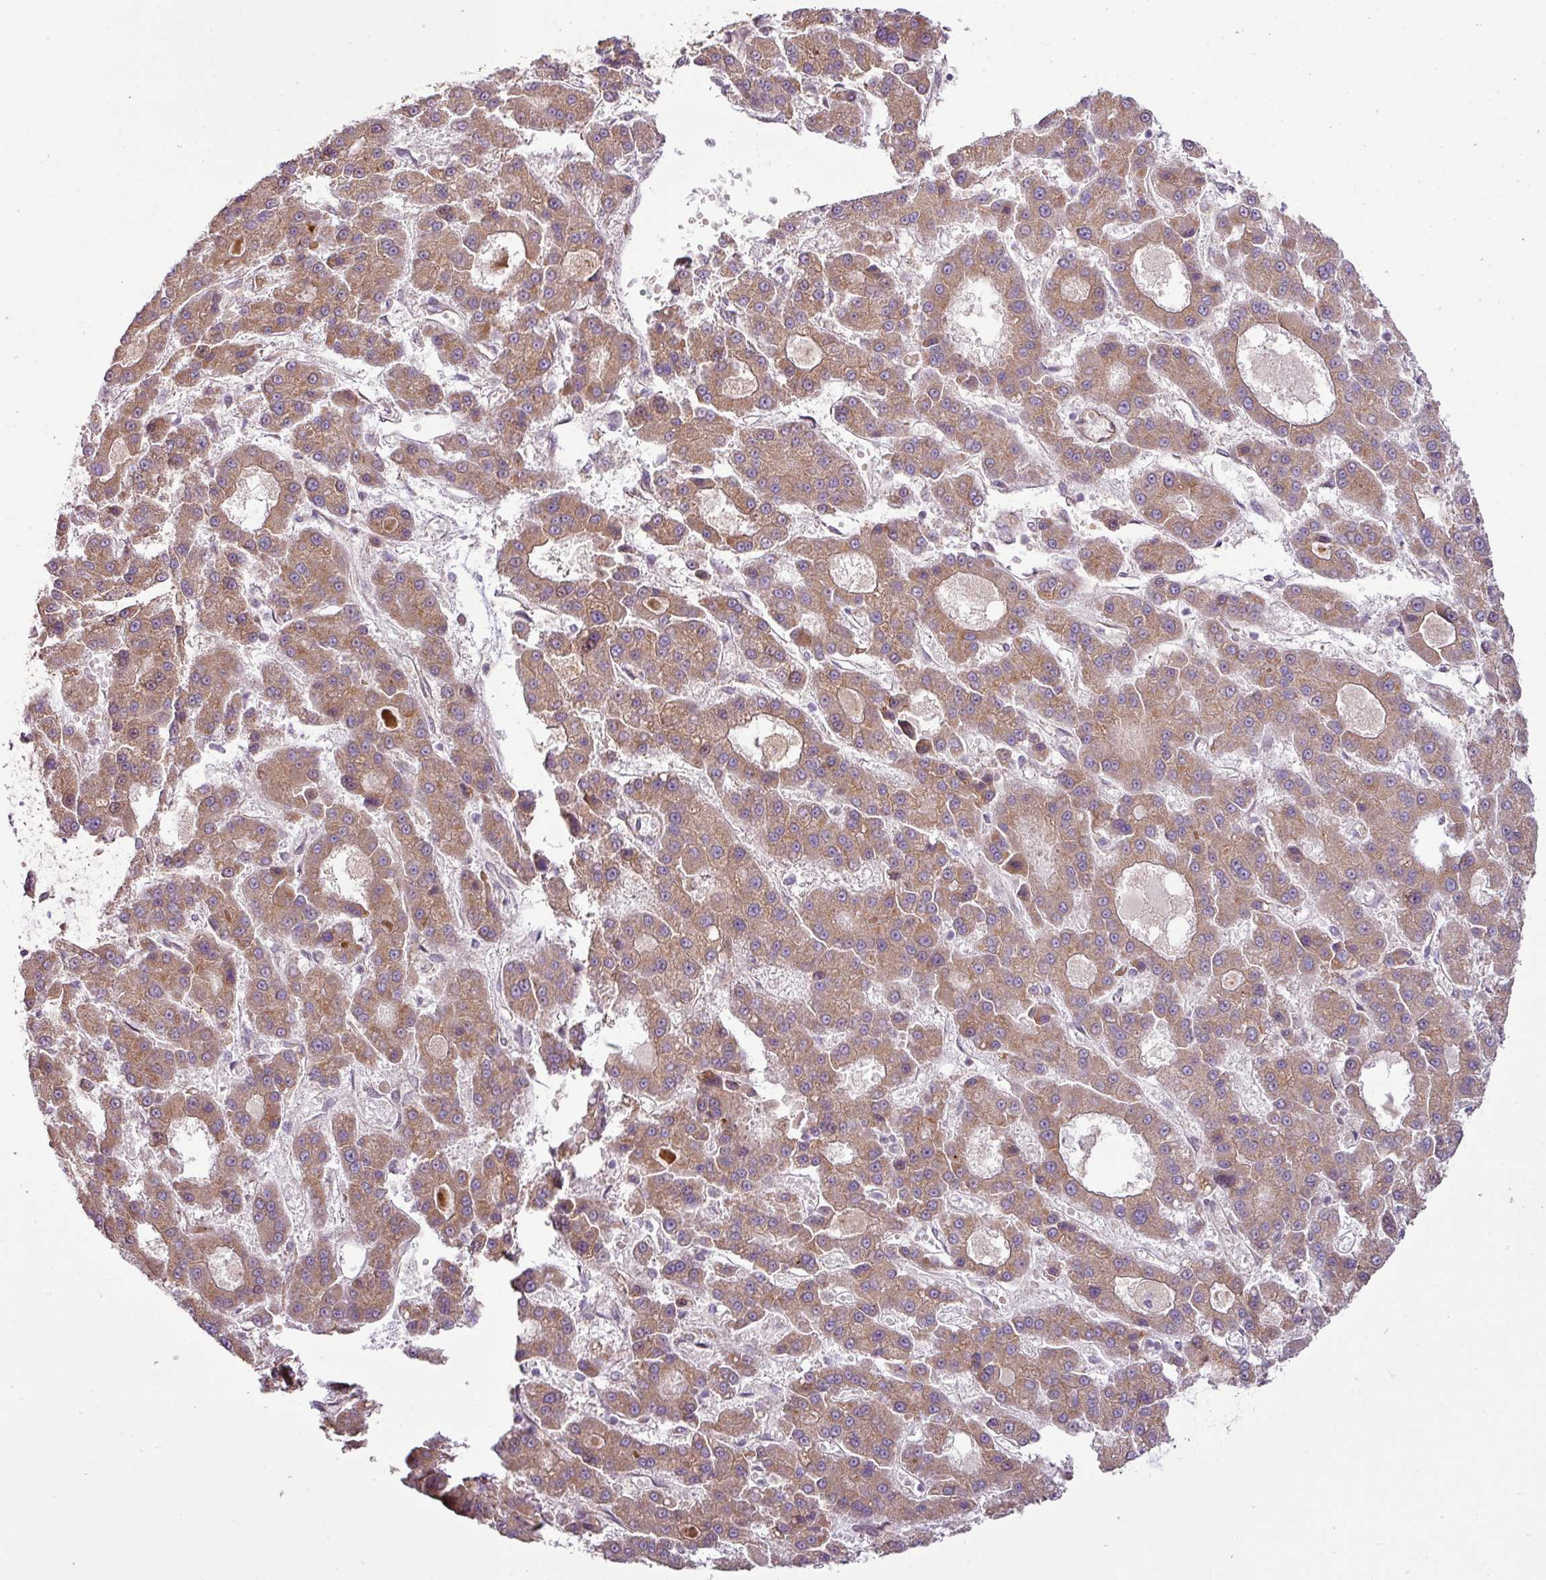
{"staining": {"intensity": "moderate", "quantity": ">75%", "location": "cytoplasmic/membranous"}, "tissue": "liver cancer", "cell_type": "Tumor cells", "image_type": "cancer", "snomed": [{"axis": "morphology", "description": "Carcinoma, Hepatocellular, NOS"}, {"axis": "topography", "description": "Liver"}], "caption": "Human liver hepatocellular carcinoma stained for a protein (brown) shows moderate cytoplasmic/membranous positive positivity in about >75% of tumor cells.", "gene": "COX18", "patient": {"sex": "male", "age": 70}}